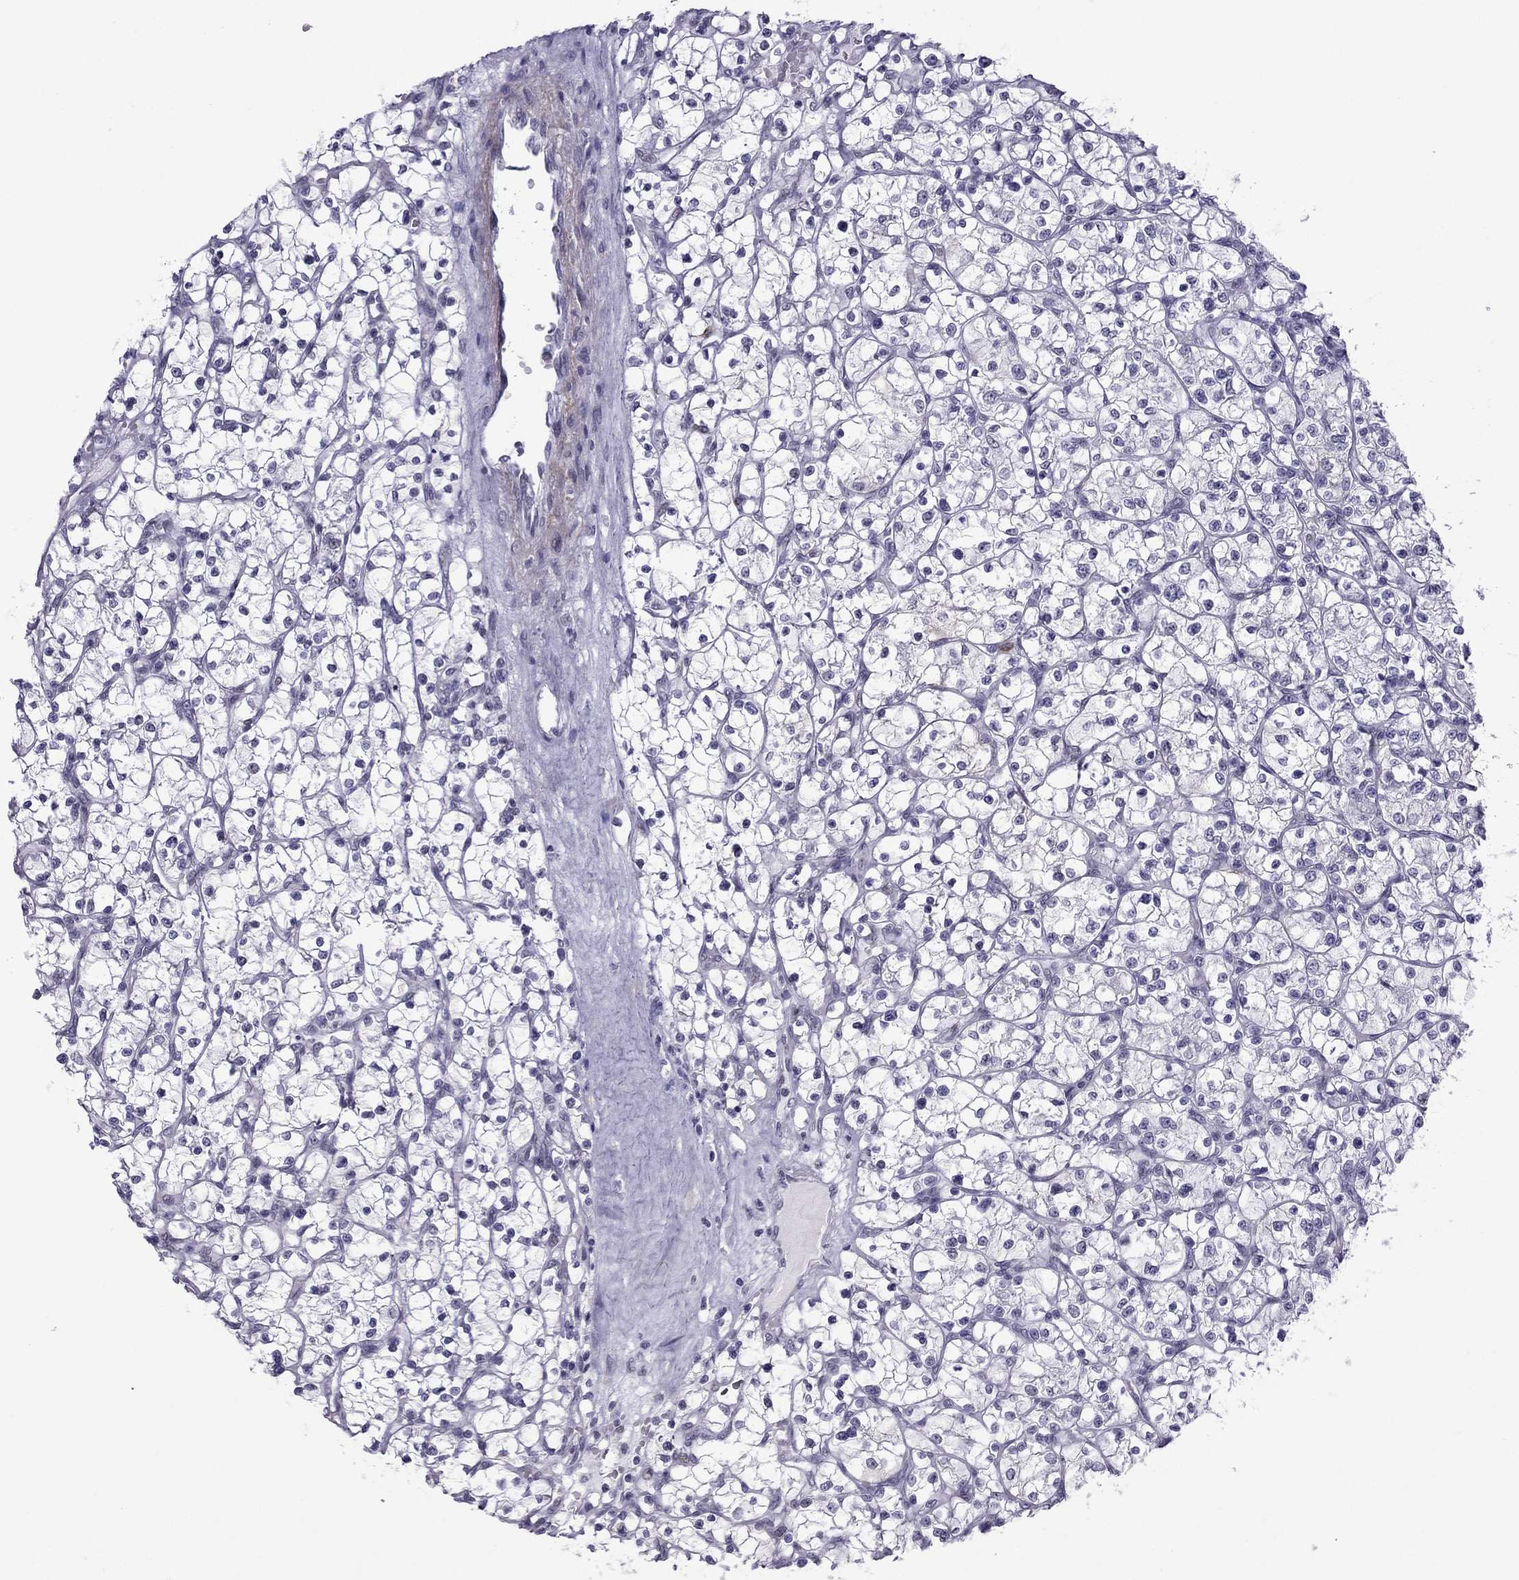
{"staining": {"intensity": "negative", "quantity": "none", "location": "none"}, "tissue": "renal cancer", "cell_type": "Tumor cells", "image_type": "cancer", "snomed": [{"axis": "morphology", "description": "Adenocarcinoma, NOS"}, {"axis": "topography", "description": "Kidney"}], "caption": "Human adenocarcinoma (renal) stained for a protein using immunohistochemistry displays no positivity in tumor cells.", "gene": "ZNF646", "patient": {"sex": "female", "age": 64}}